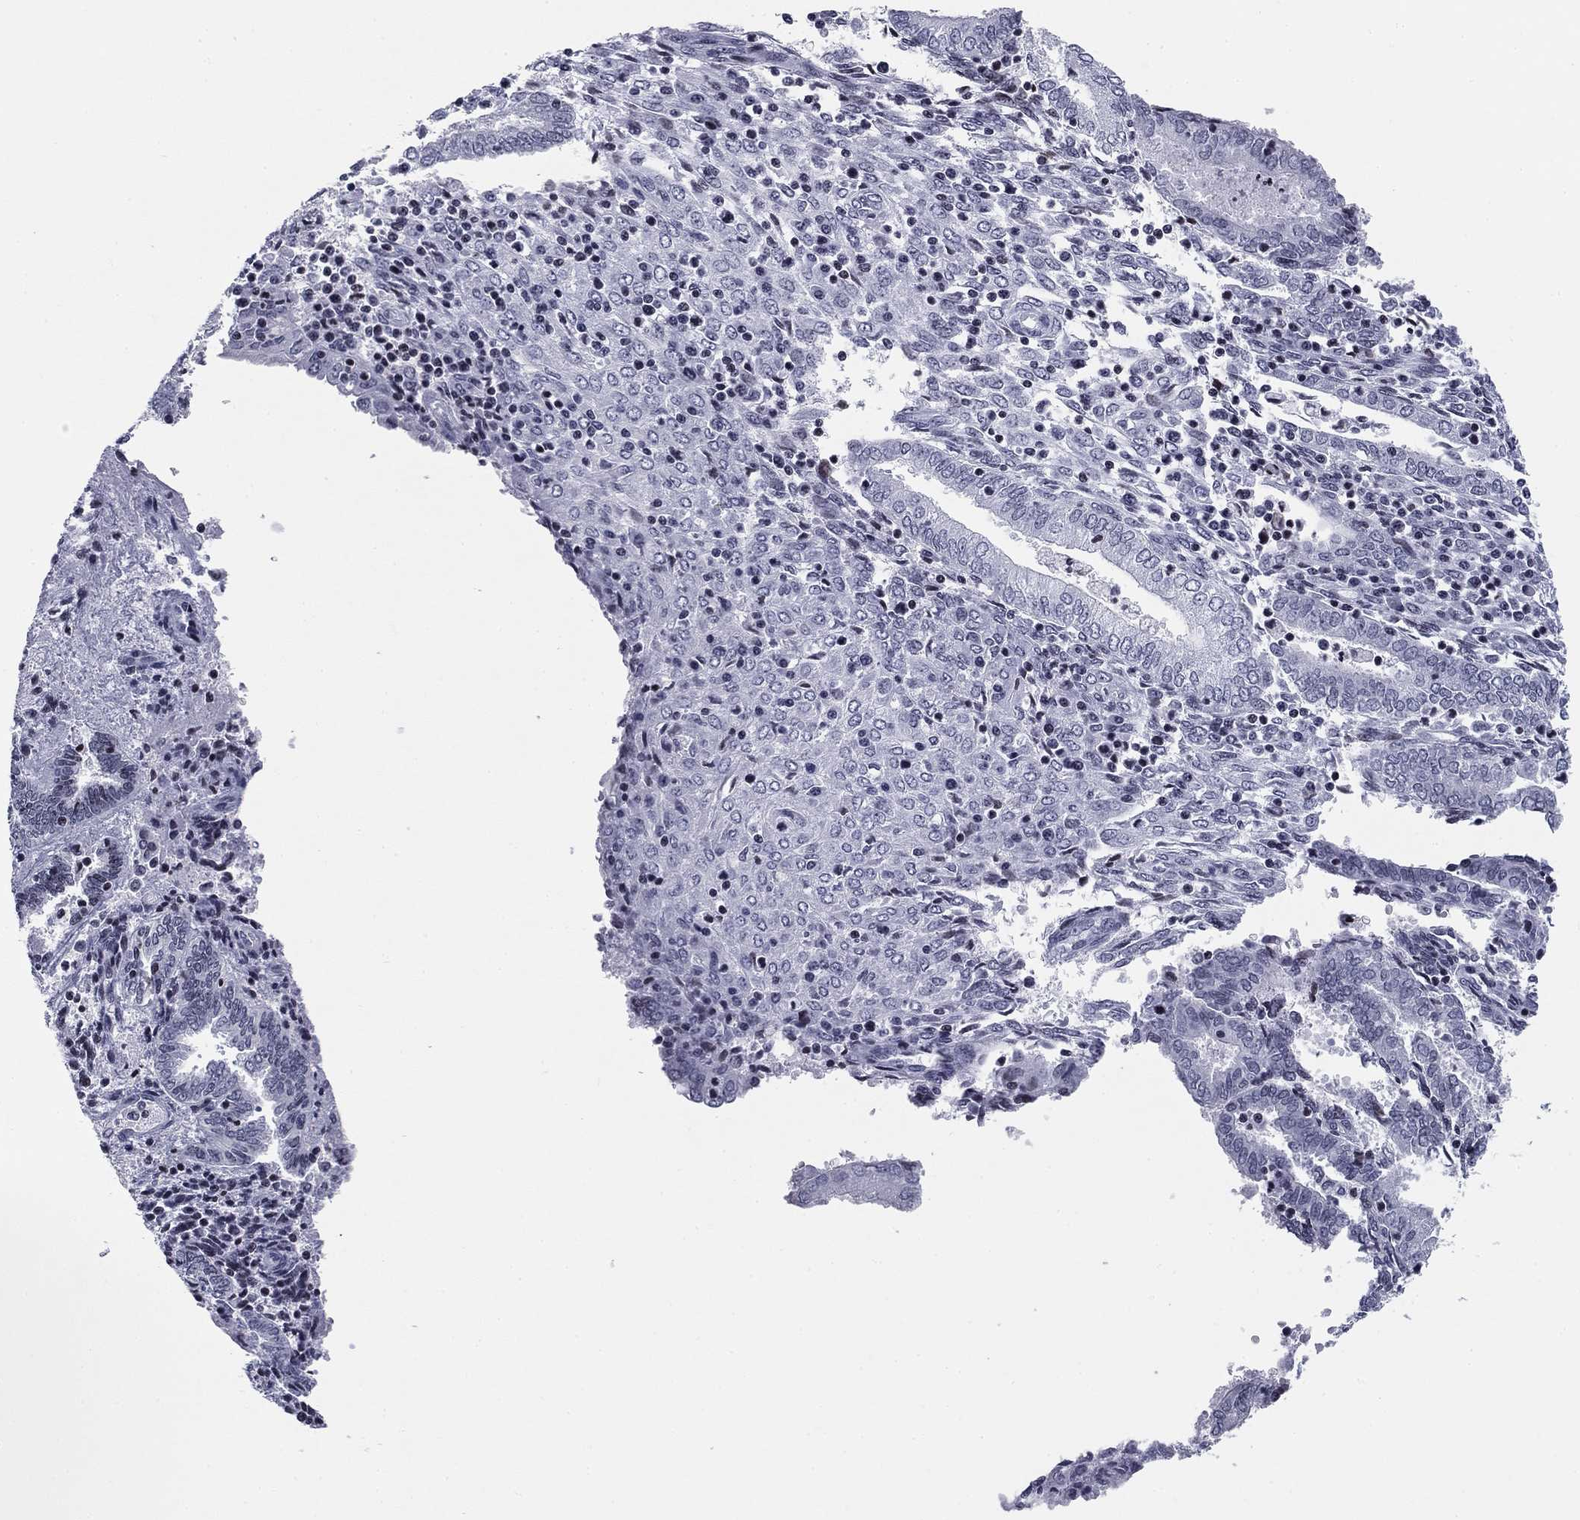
{"staining": {"intensity": "negative", "quantity": "none", "location": "none"}, "tissue": "endometrium", "cell_type": "Cells in endometrial stroma", "image_type": "normal", "snomed": [{"axis": "morphology", "description": "Normal tissue, NOS"}, {"axis": "topography", "description": "Endometrium"}], "caption": "Cells in endometrial stroma show no significant protein staining in normal endometrium. (DAB (3,3'-diaminobenzidine) immunohistochemistry visualized using brightfield microscopy, high magnification).", "gene": "CCDC144A", "patient": {"sex": "female", "age": 42}}